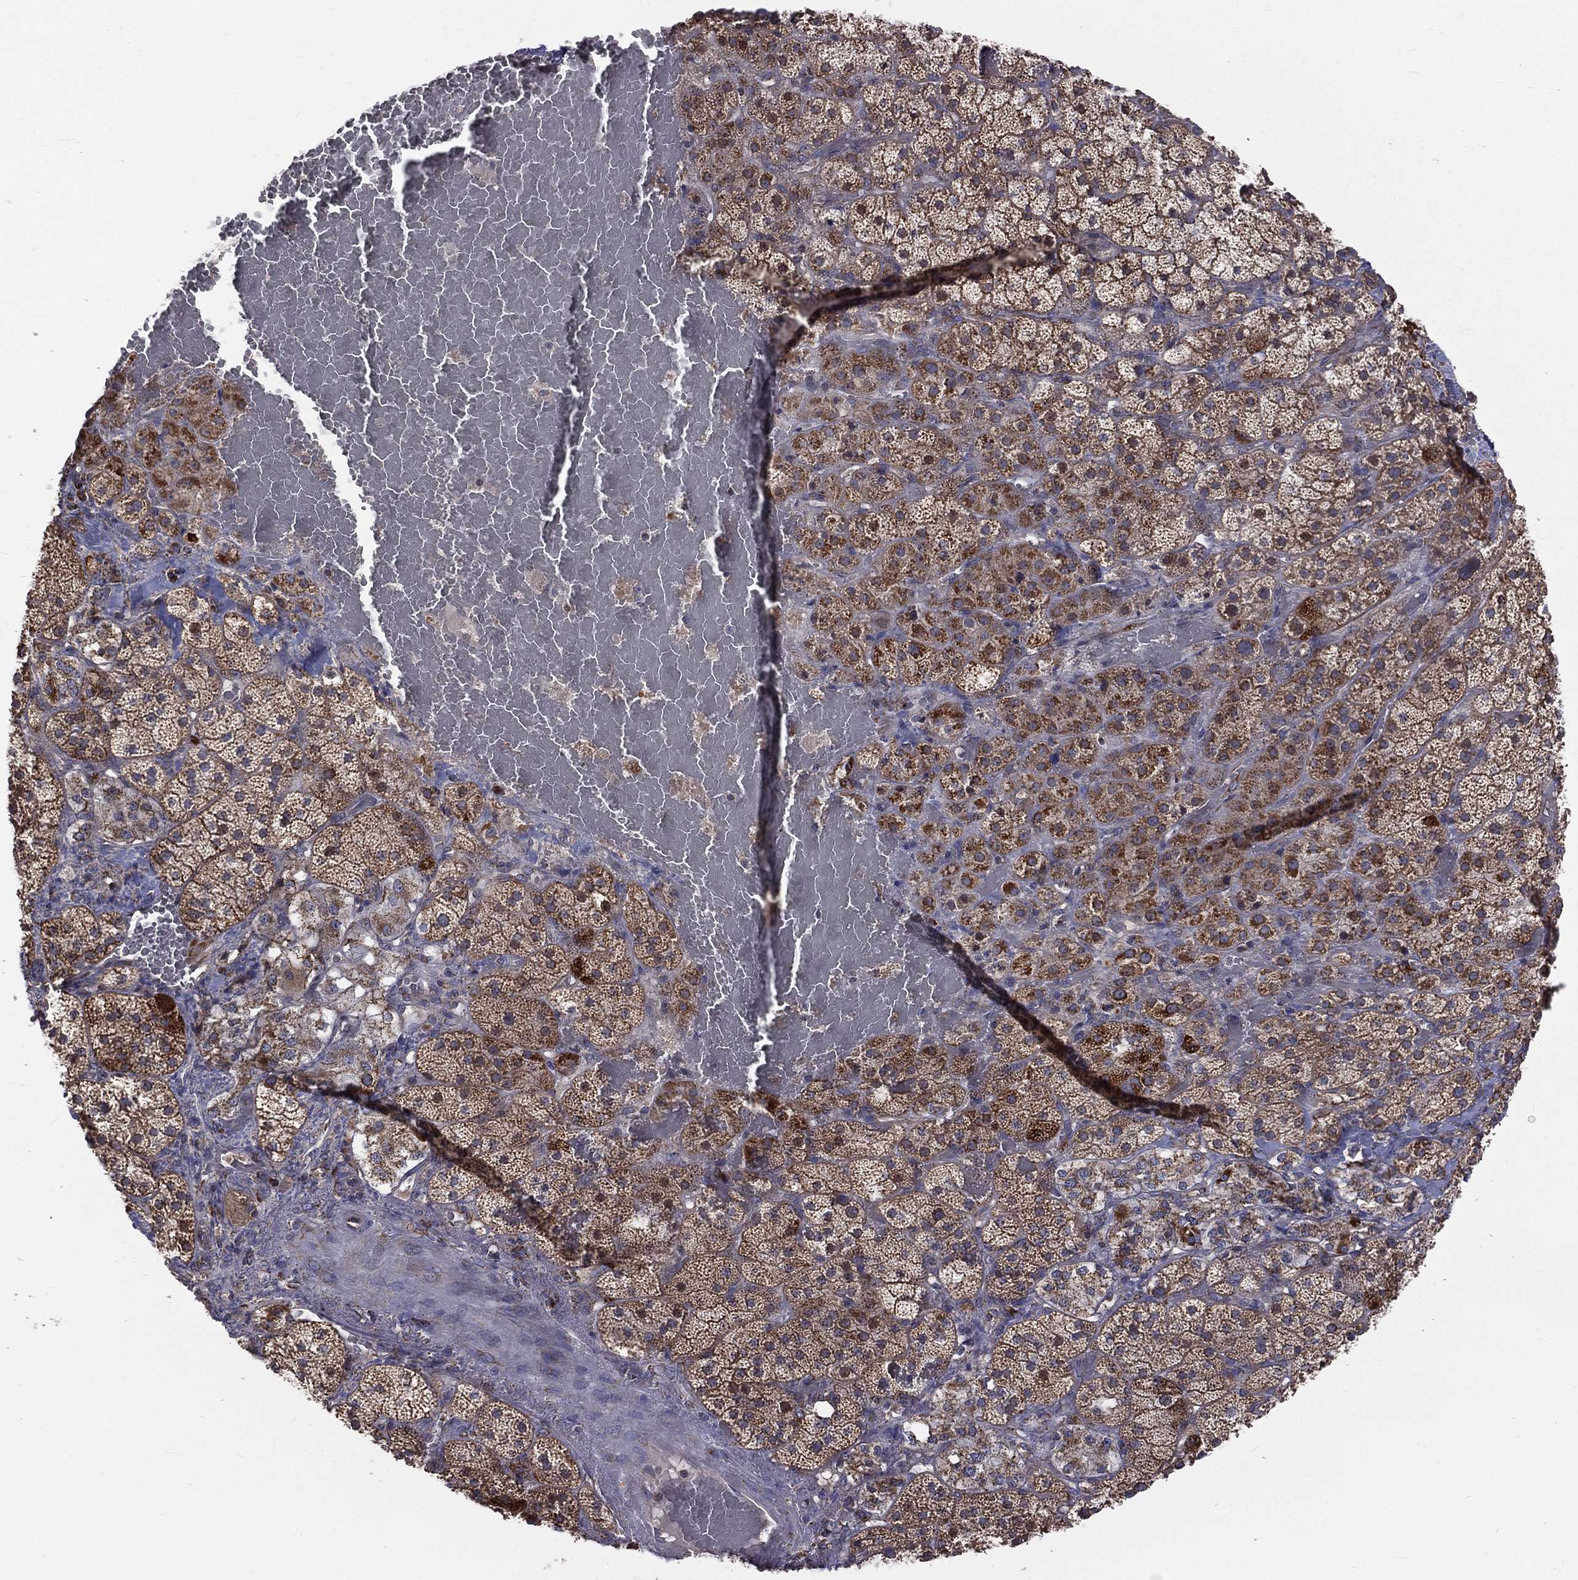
{"staining": {"intensity": "strong", "quantity": ">75%", "location": "cytoplasmic/membranous"}, "tissue": "adrenal gland", "cell_type": "Glandular cells", "image_type": "normal", "snomed": [{"axis": "morphology", "description": "Normal tissue, NOS"}, {"axis": "topography", "description": "Adrenal gland"}], "caption": "A high amount of strong cytoplasmic/membranous positivity is seen in about >75% of glandular cells in benign adrenal gland.", "gene": "GPD1", "patient": {"sex": "male", "age": 57}}